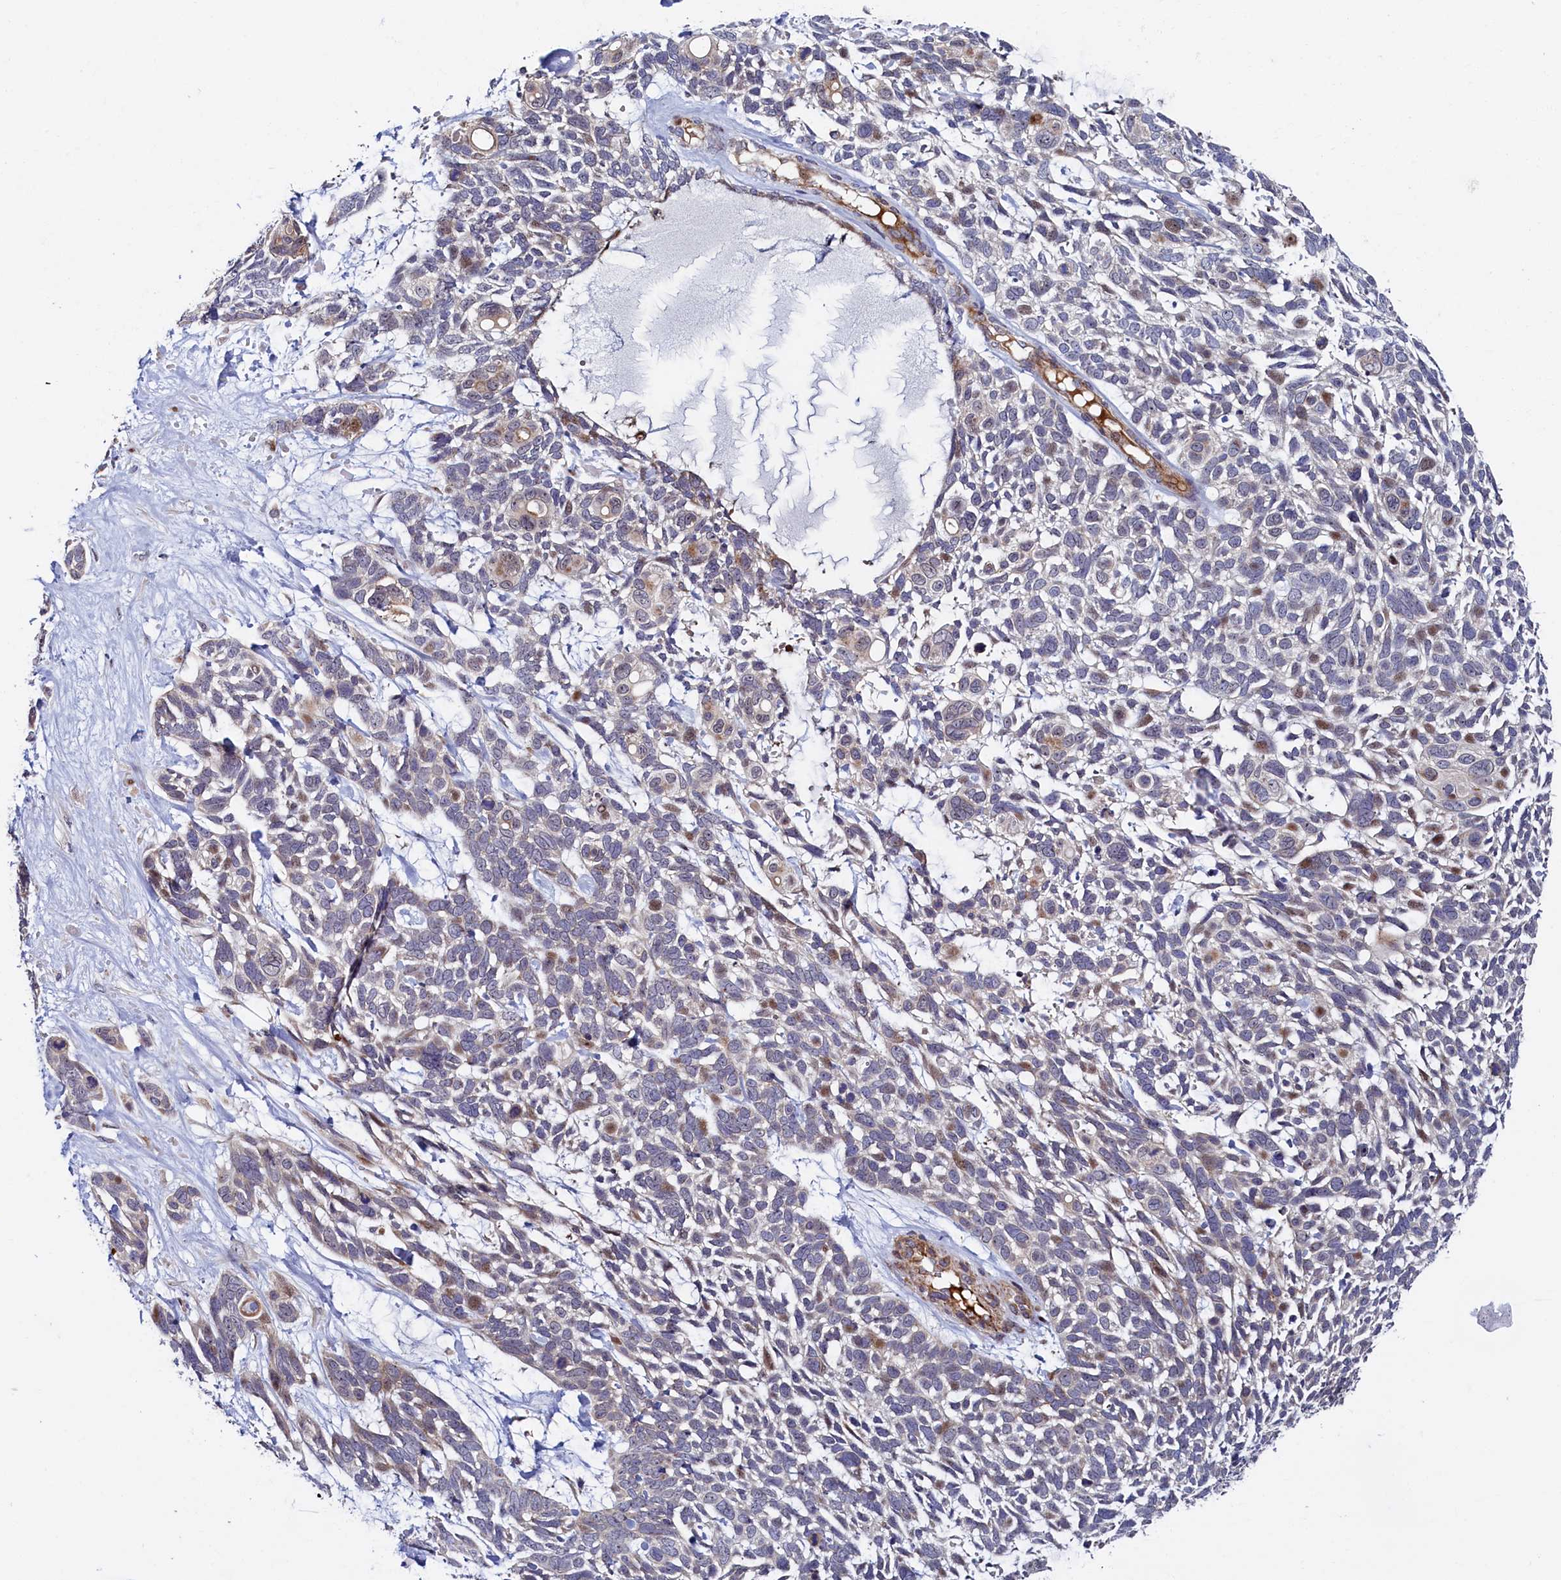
{"staining": {"intensity": "moderate", "quantity": "<25%", "location": "nuclear"}, "tissue": "skin cancer", "cell_type": "Tumor cells", "image_type": "cancer", "snomed": [{"axis": "morphology", "description": "Basal cell carcinoma"}, {"axis": "topography", "description": "Skin"}], "caption": "IHC of human skin cancer exhibits low levels of moderate nuclear staining in approximately <25% of tumor cells.", "gene": "PIK3C3", "patient": {"sex": "male", "age": 88}}